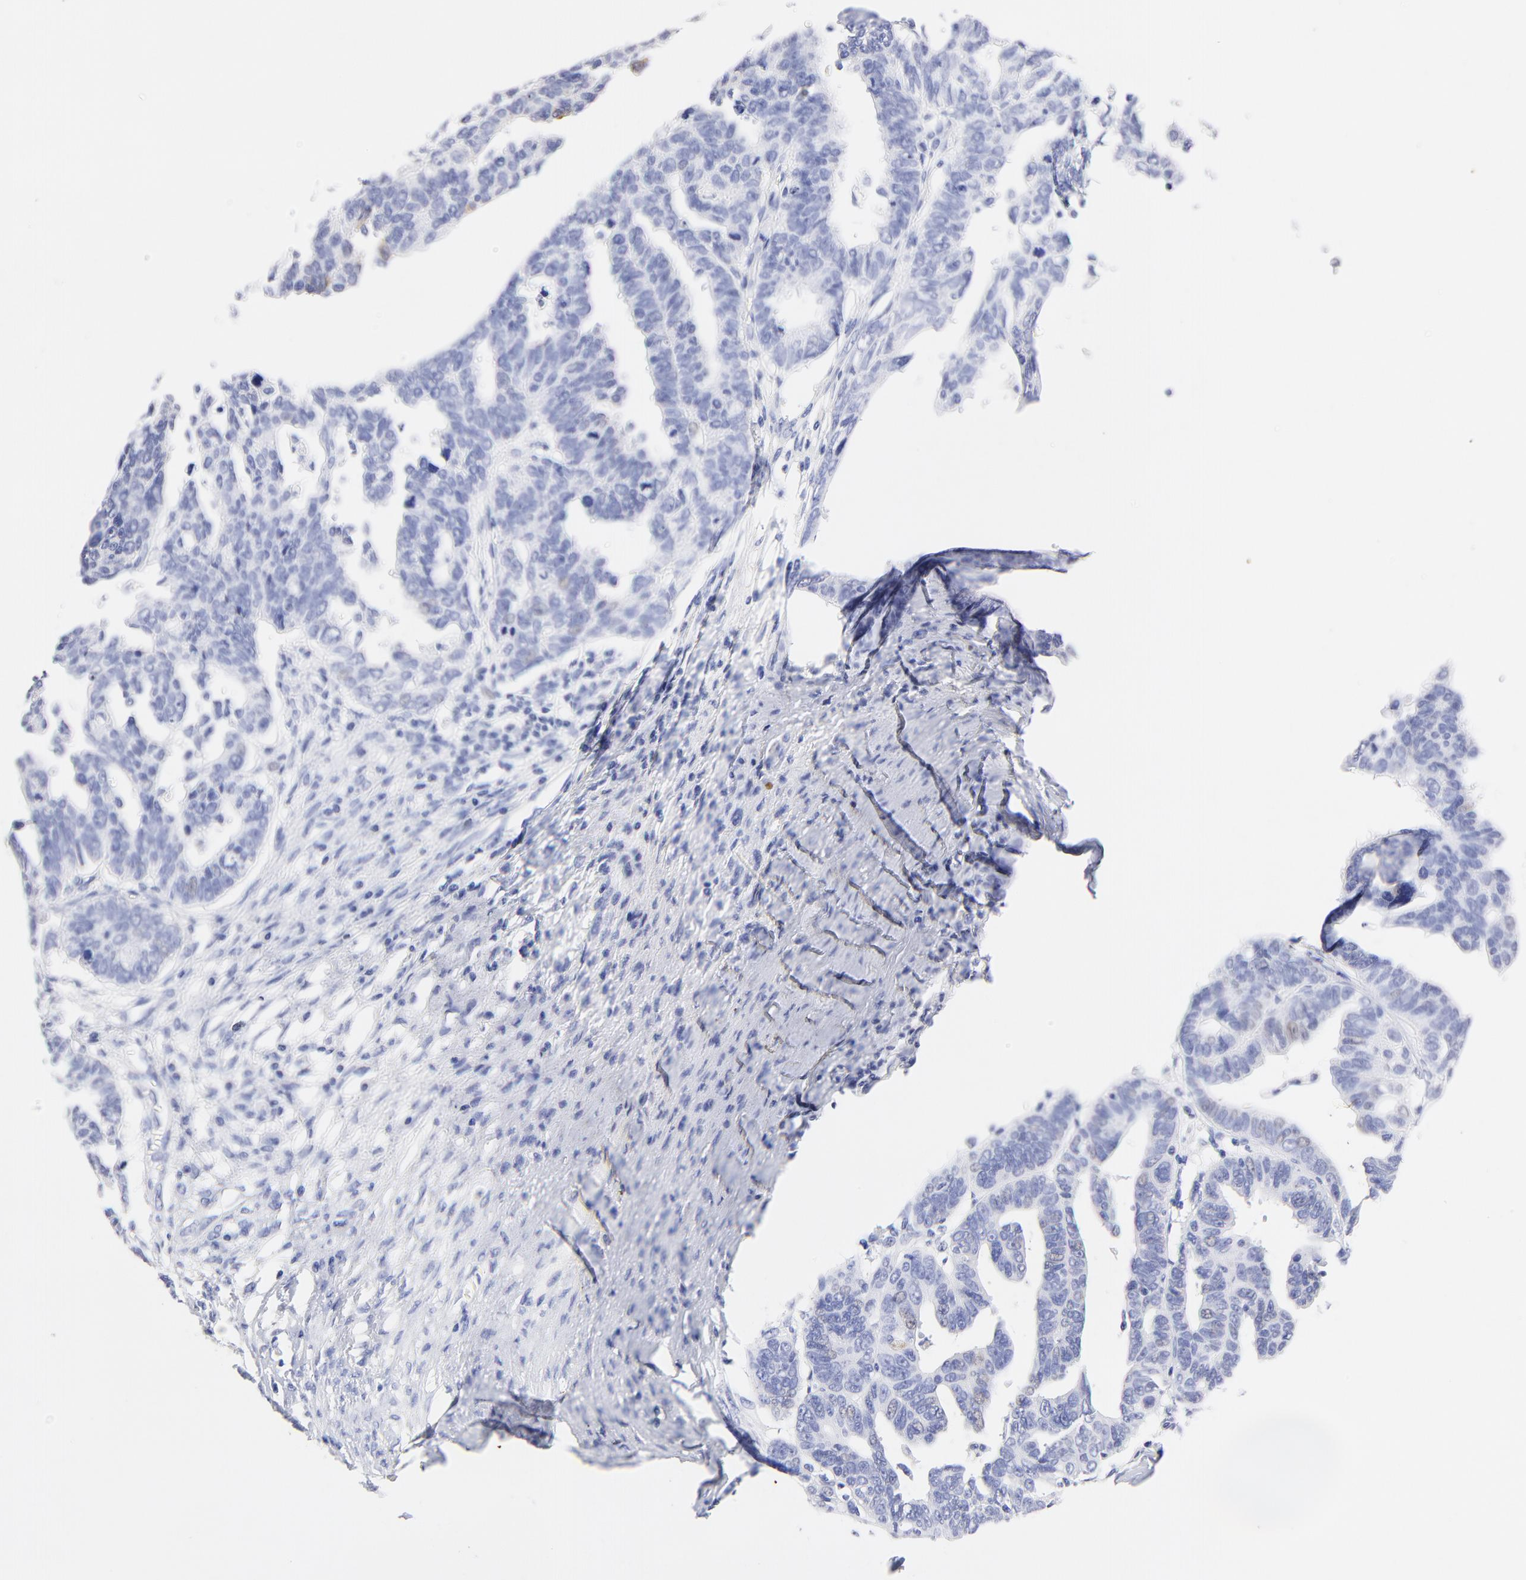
{"staining": {"intensity": "weak", "quantity": "<25%", "location": "nuclear"}, "tissue": "ovarian cancer", "cell_type": "Tumor cells", "image_type": "cancer", "snomed": [{"axis": "morphology", "description": "Carcinoma, endometroid"}, {"axis": "morphology", "description": "Cystadenocarcinoma, serous, NOS"}, {"axis": "topography", "description": "Ovary"}], "caption": "This image is of endometroid carcinoma (ovarian) stained with IHC to label a protein in brown with the nuclei are counter-stained blue. There is no staining in tumor cells.", "gene": "CFAP57", "patient": {"sex": "female", "age": 45}}